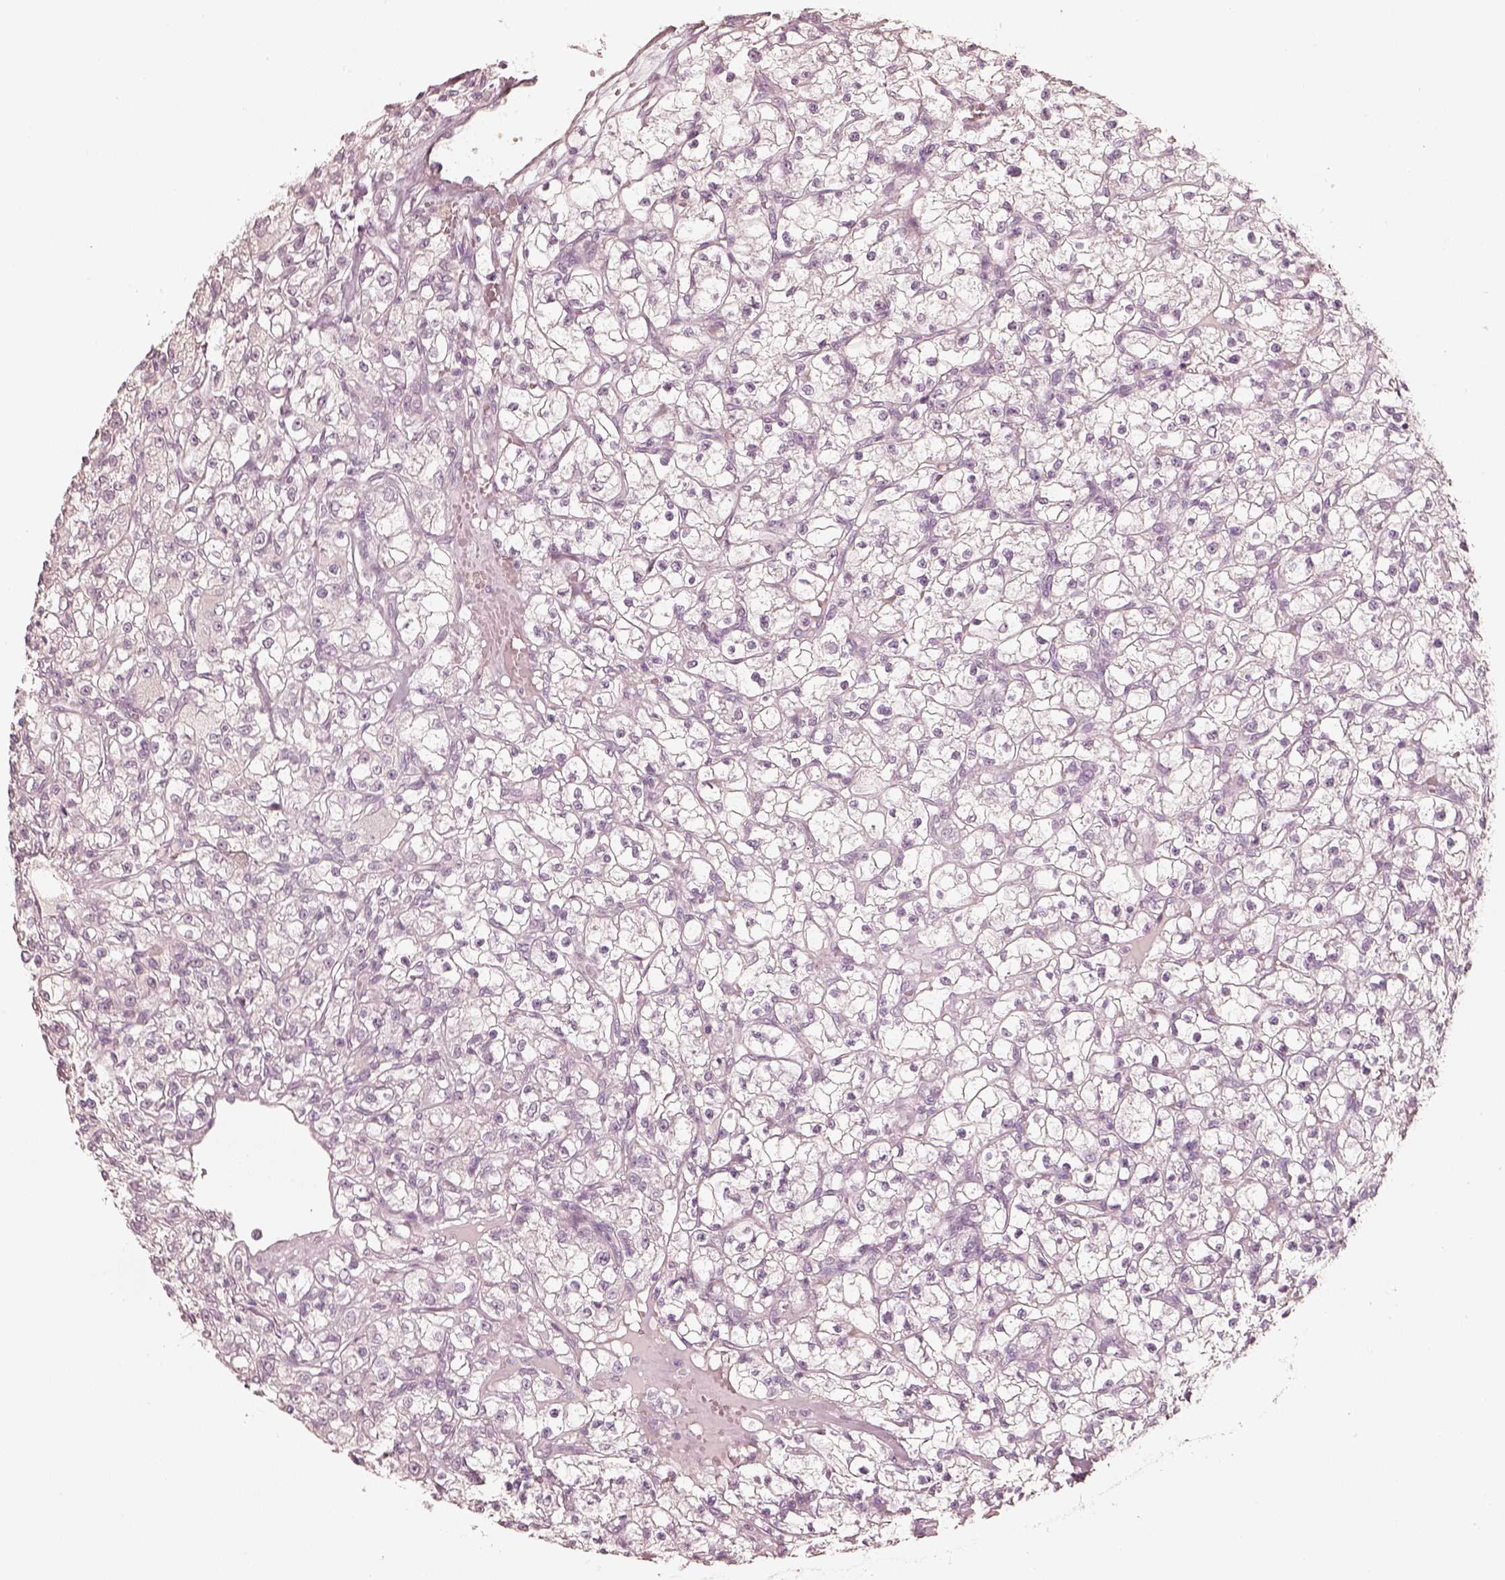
{"staining": {"intensity": "negative", "quantity": "none", "location": "none"}, "tissue": "renal cancer", "cell_type": "Tumor cells", "image_type": "cancer", "snomed": [{"axis": "morphology", "description": "Adenocarcinoma, NOS"}, {"axis": "topography", "description": "Kidney"}], "caption": "Immunohistochemistry micrograph of neoplastic tissue: human renal cancer (adenocarcinoma) stained with DAB shows no significant protein staining in tumor cells.", "gene": "KRT82", "patient": {"sex": "female", "age": 59}}